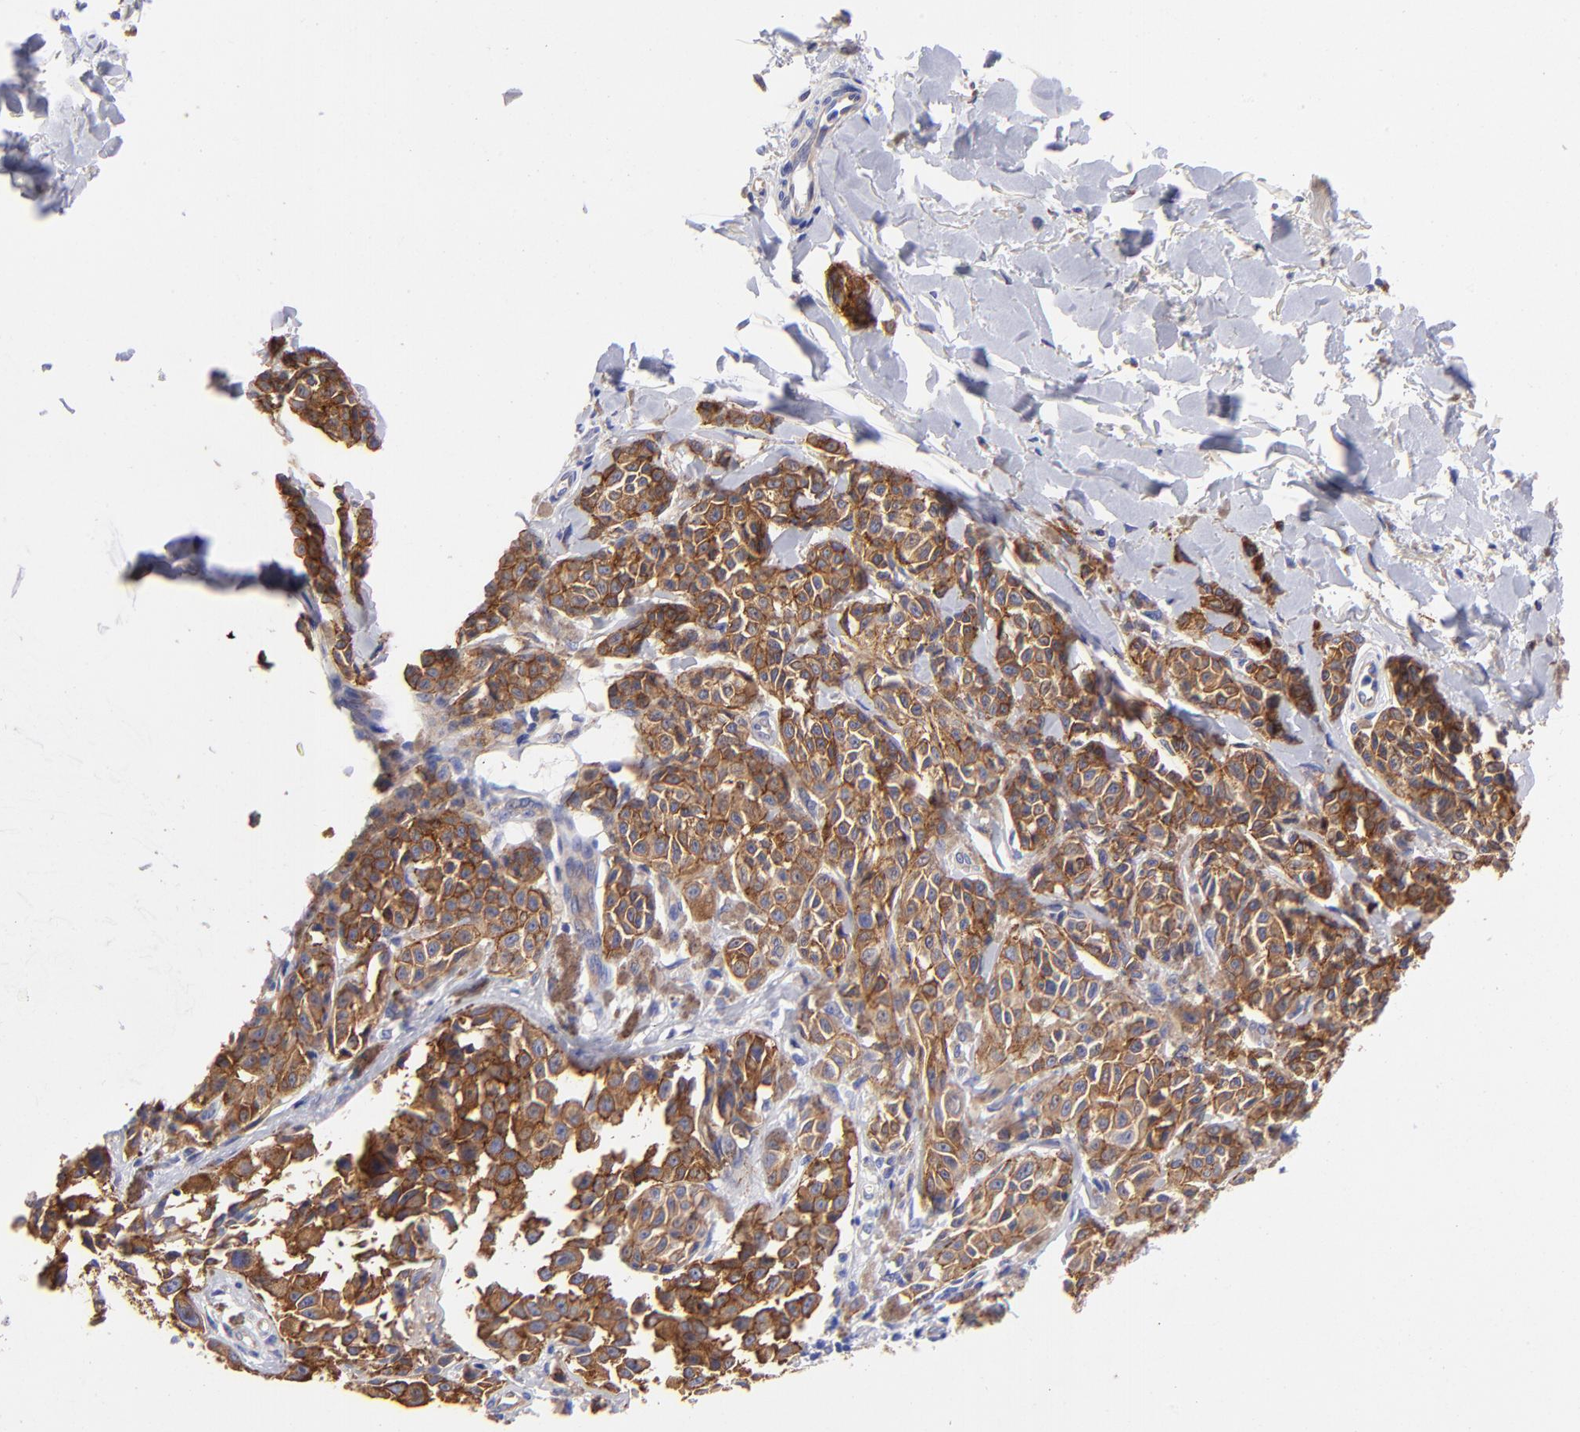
{"staining": {"intensity": "moderate", "quantity": ">75%", "location": "cytoplasmic/membranous"}, "tissue": "melanoma", "cell_type": "Tumor cells", "image_type": "cancer", "snomed": [{"axis": "morphology", "description": "Malignant melanoma, NOS"}, {"axis": "topography", "description": "Skin"}], "caption": "Protein expression analysis of human malignant melanoma reveals moderate cytoplasmic/membranous positivity in about >75% of tumor cells. Using DAB (brown) and hematoxylin (blue) stains, captured at high magnification using brightfield microscopy.", "gene": "PPFIBP1", "patient": {"sex": "female", "age": 38}}